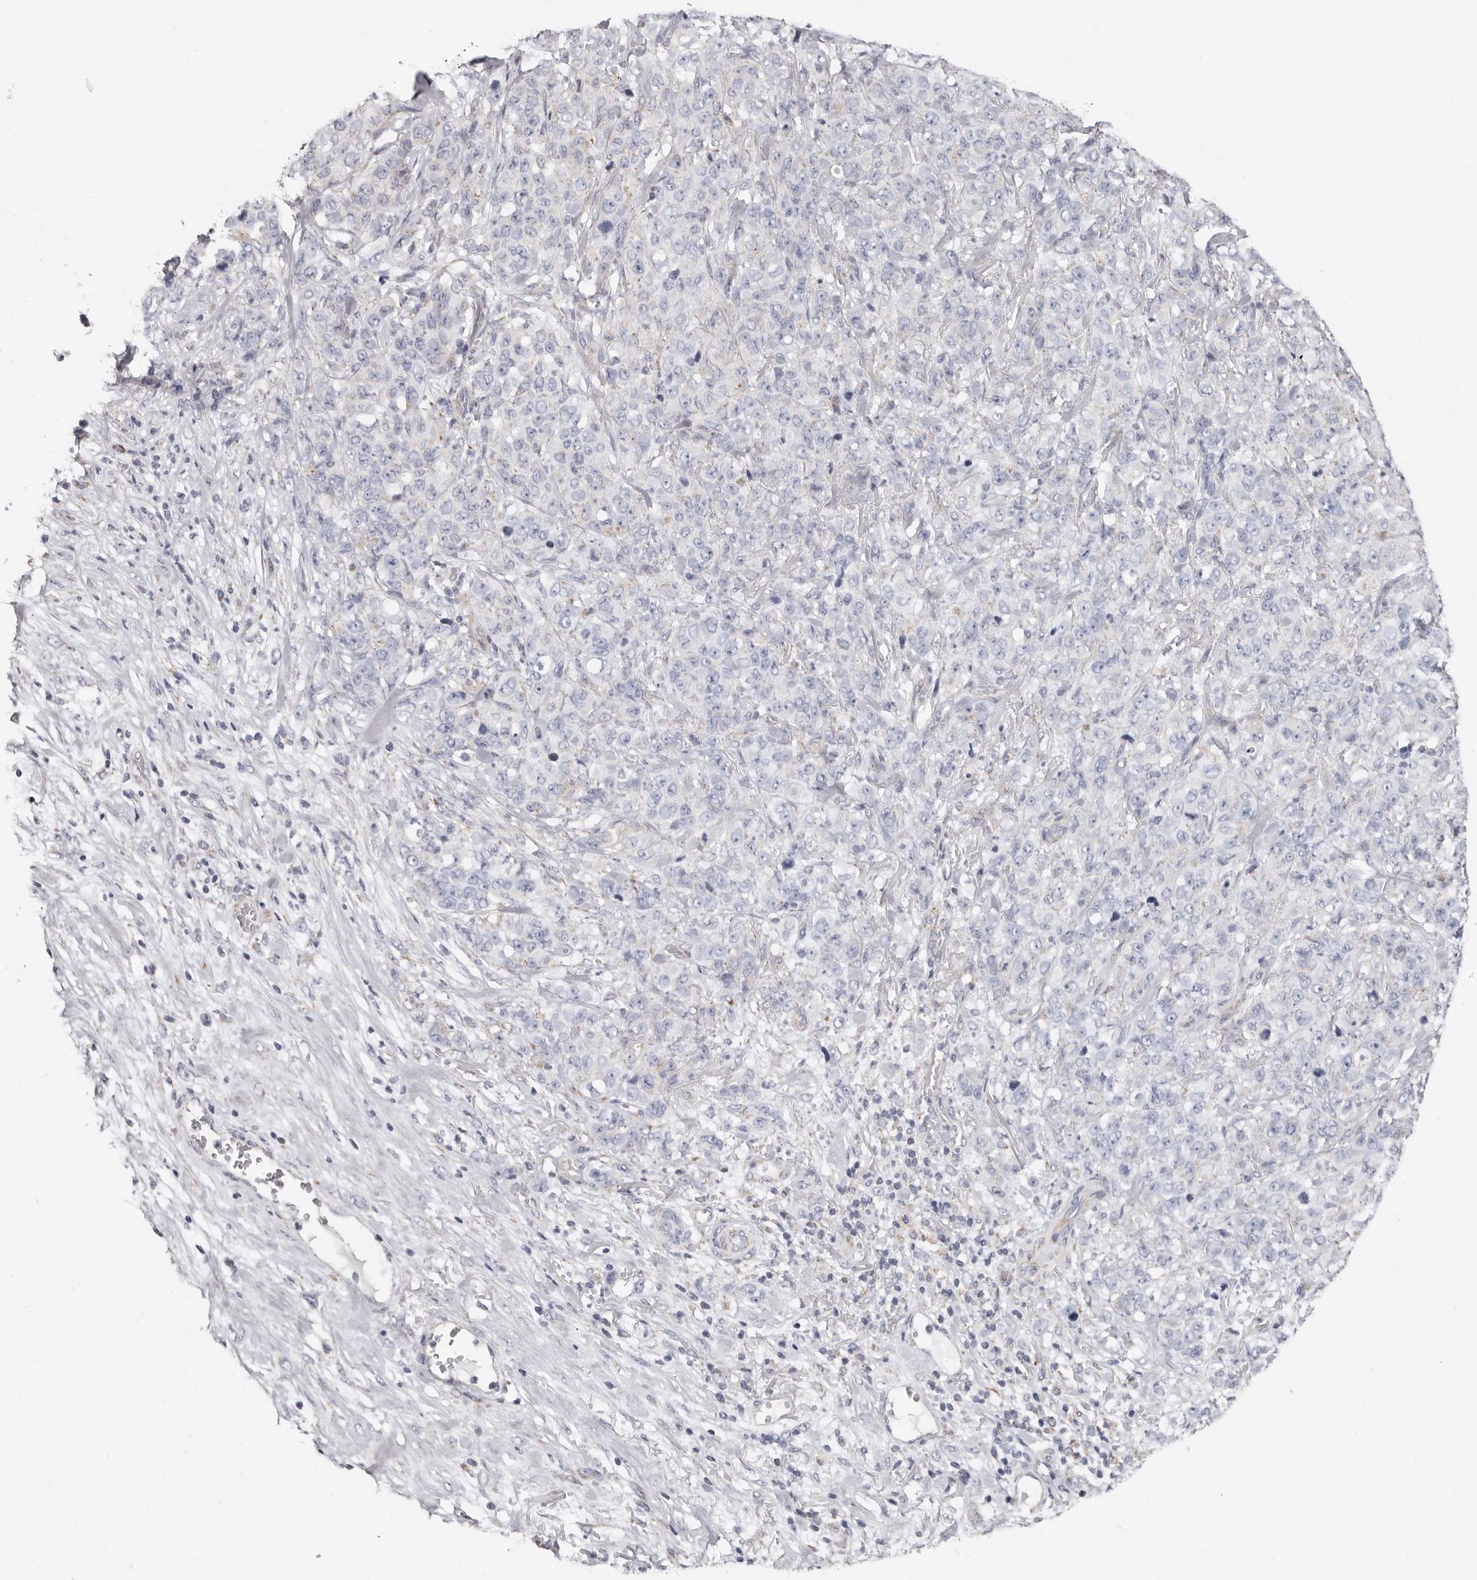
{"staining": {"intensity": "negative", "quantity": "none", "location": "none"}, "tissue": "stomach cancer", "cell_type": "Tumor cells", "image_type": "cancer", "snomed": [{"axis": "morphology", "description": "Adenocarcinoma, NOS"}, {"axis": "topography", "description": "Stomach"}], "caption": "A photomicrograph of human stomach adenocarcinoma is negative for staining in tumor cells.", "gene": "RSPO2", "patient": {"sex": "male", "age": 48}}